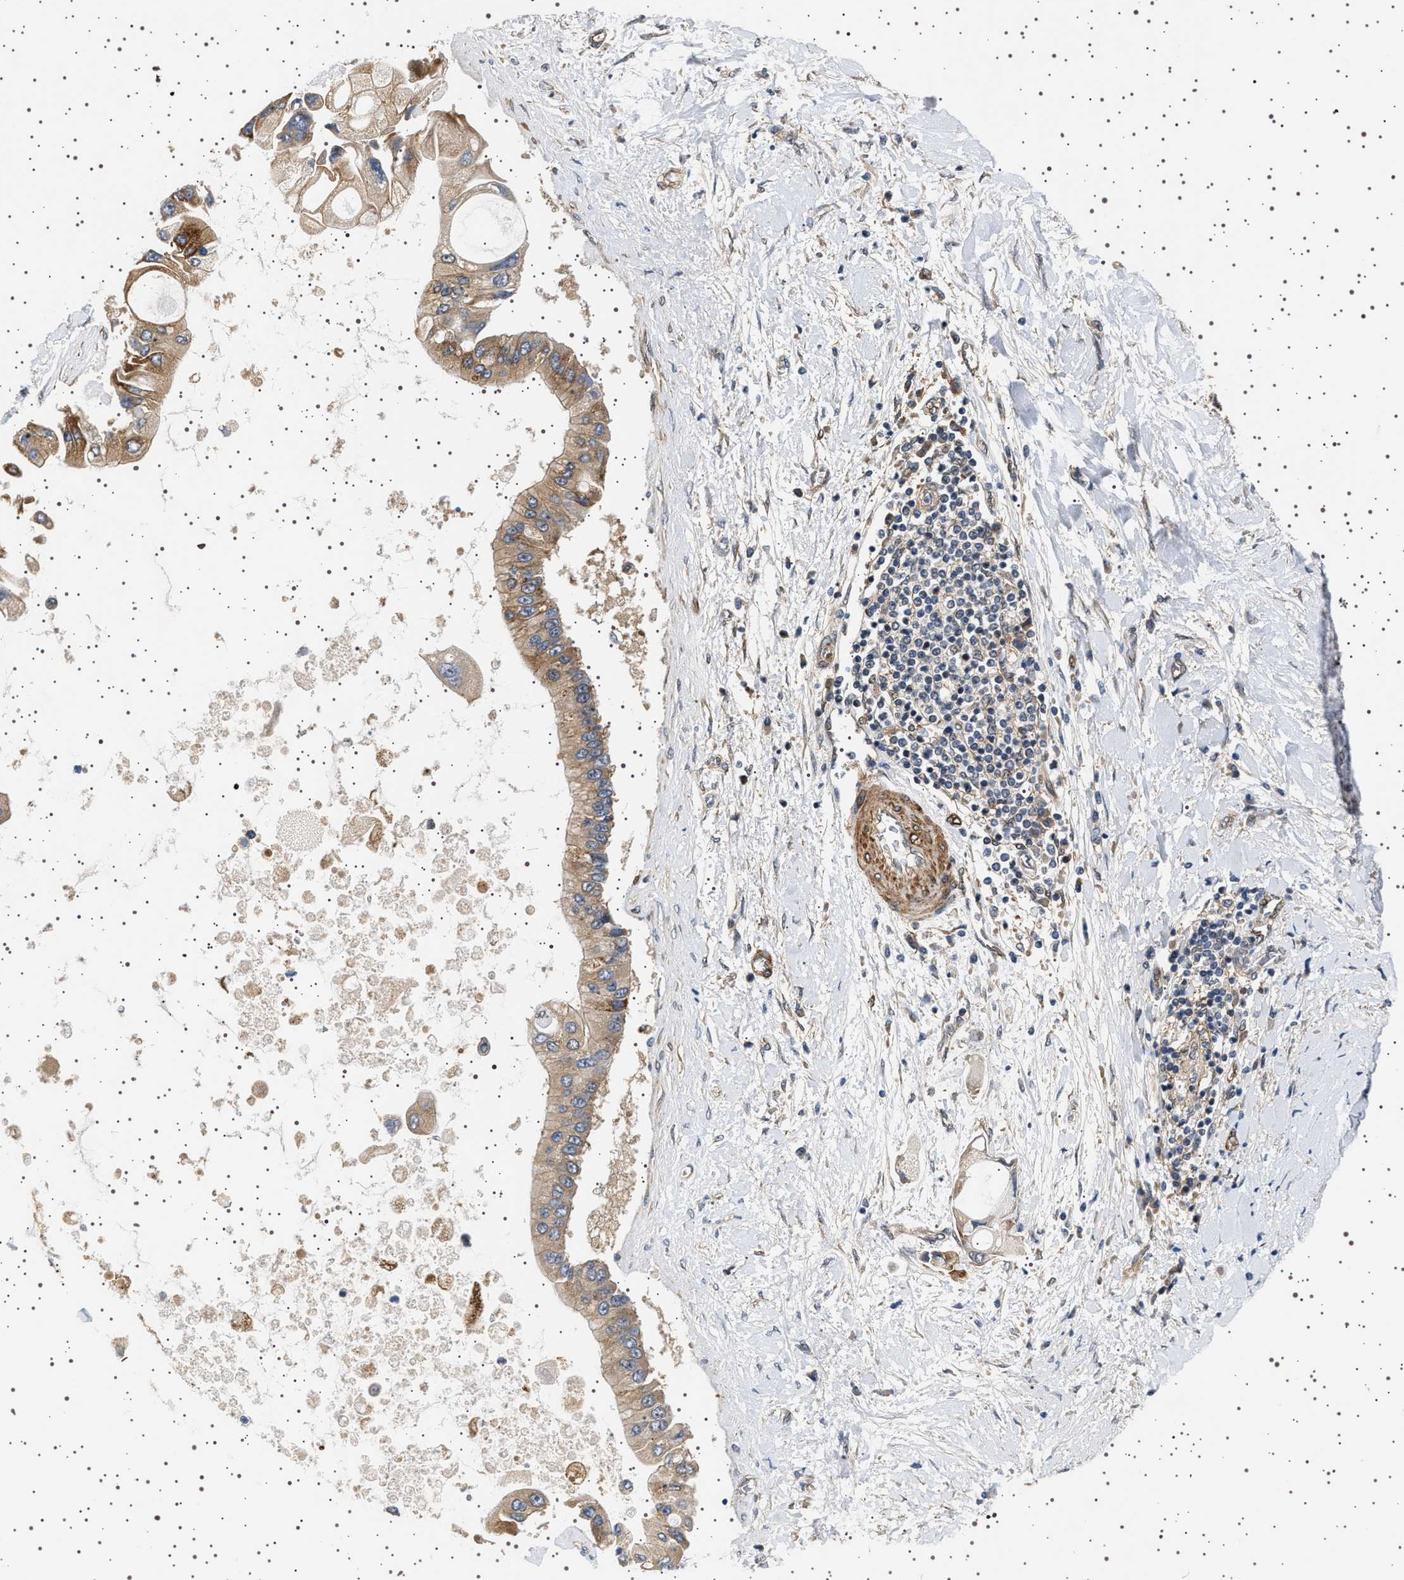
{"staining": {"intensity": "moderate", "quantity": ">75%", "location": "cytoplasmic/membranous"}, "tissue": "liver cancer", "cell_type": "Tumor cells", "image_type": "cancer", "snomed": [{"axis": "morphology", "description": "Cholangiocarcinoma"}, {"axis": "topography", "description": "Liver"}], "caption": "IHC photomicrograph of human liver cancer (cholangiocarcinoma) stained for a protein (brown), which exhibits medium levels of moderate cytoplasmic/membranous positivity in about >75% of tumor cells.", "gene": "BAG3", "patient": {"sex": "male", "age": 50}}